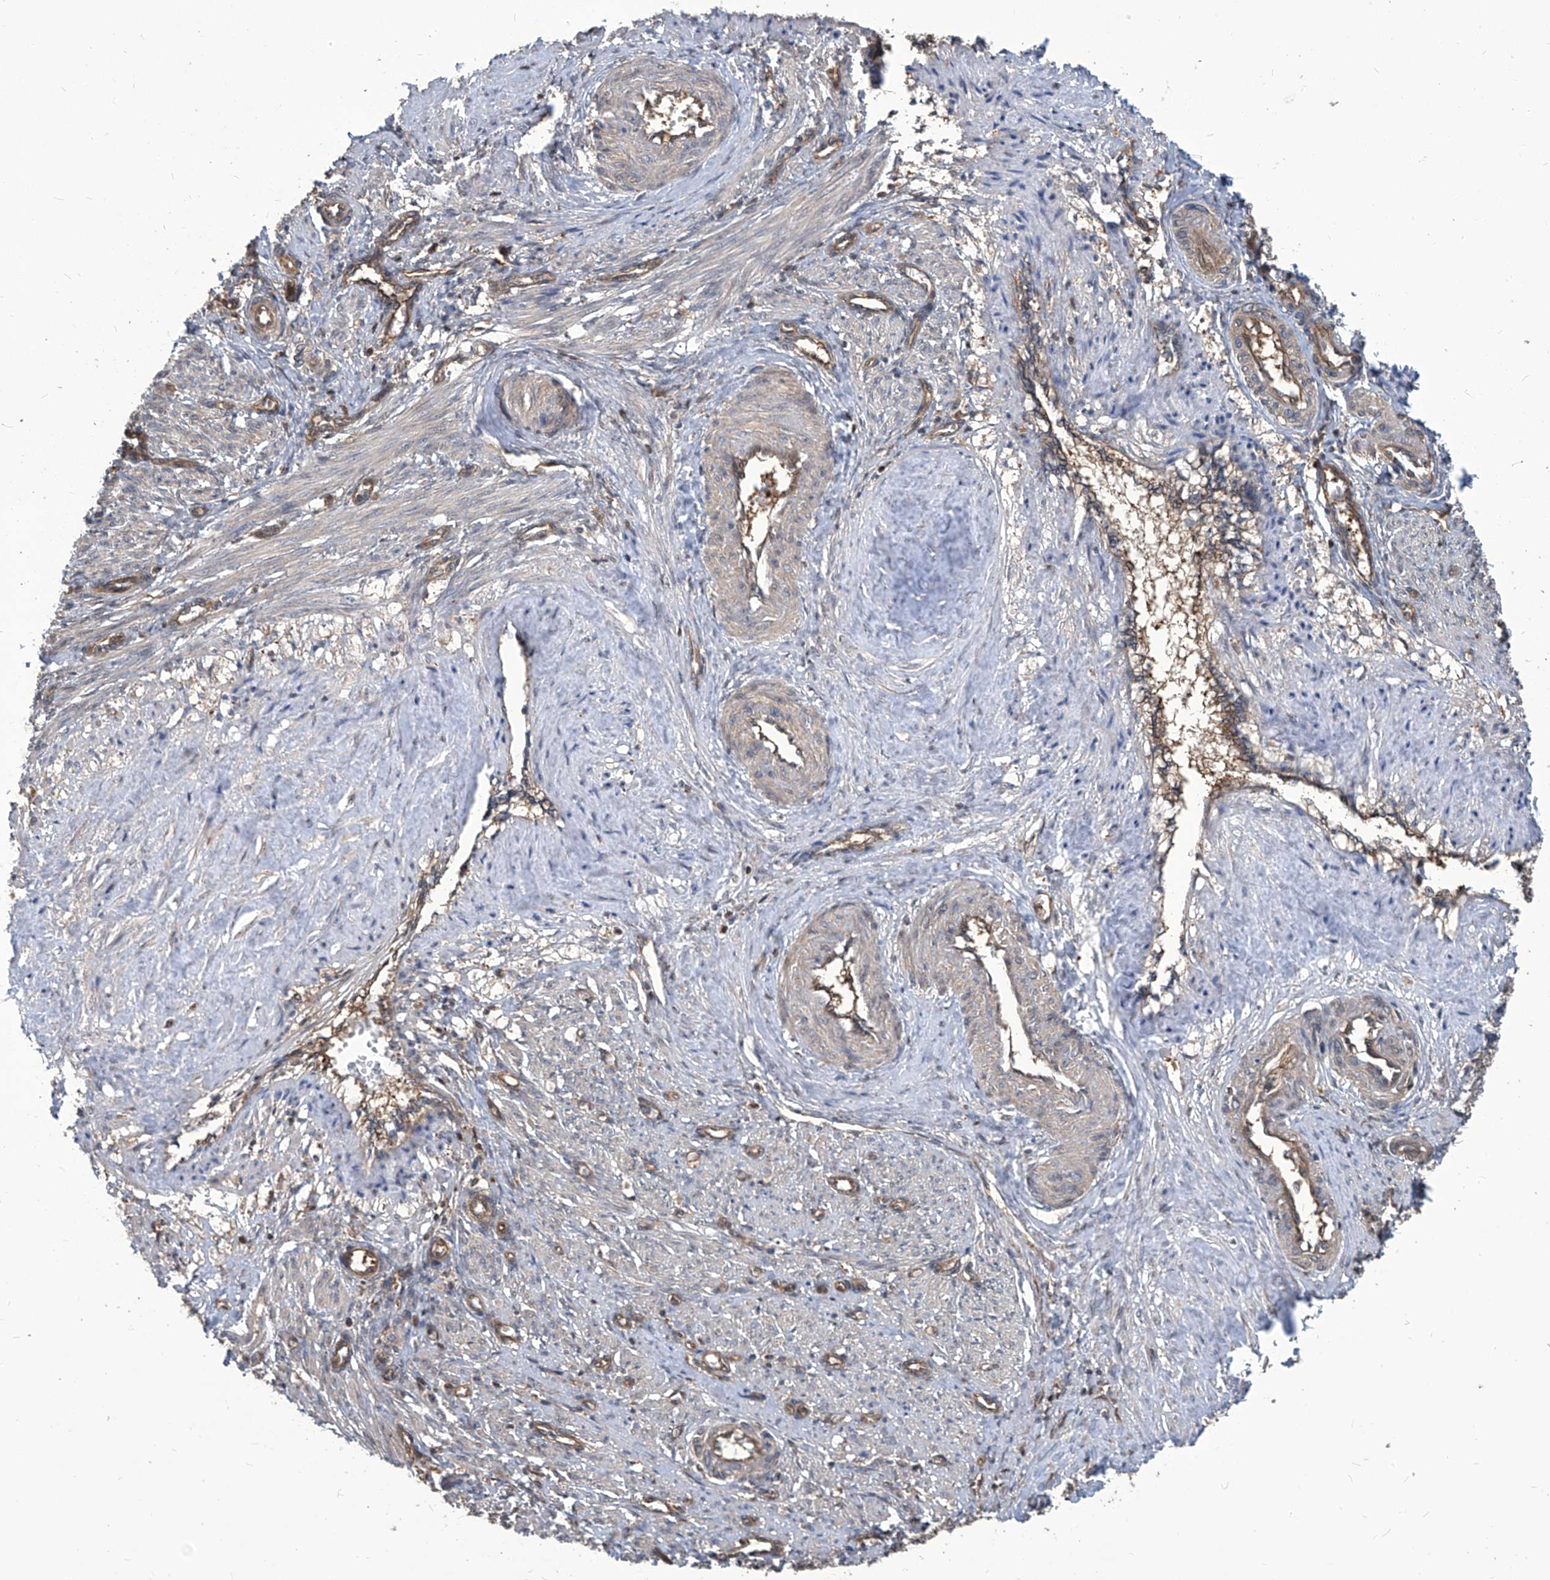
{"staining": {"intensity": "weak", "quantity": "<25%", "location": "cytoplasmic/membranous"}, "tissue": "smooth muscle", "cell_type": "Smooth muscle cells", "image_type": "normal", "snomed": [{"axis": "morphology", "description": "Normal tissue, NOS"}, {"axis": "topography", "description": "Endometrium"}], "caption": "The immunohistochemistry (IHC) micrograph has no significant staining in smooth muscle cells of smooth muscle.", "gene": "PSMB1", "patient": {"sex": "female", "age": 33}}